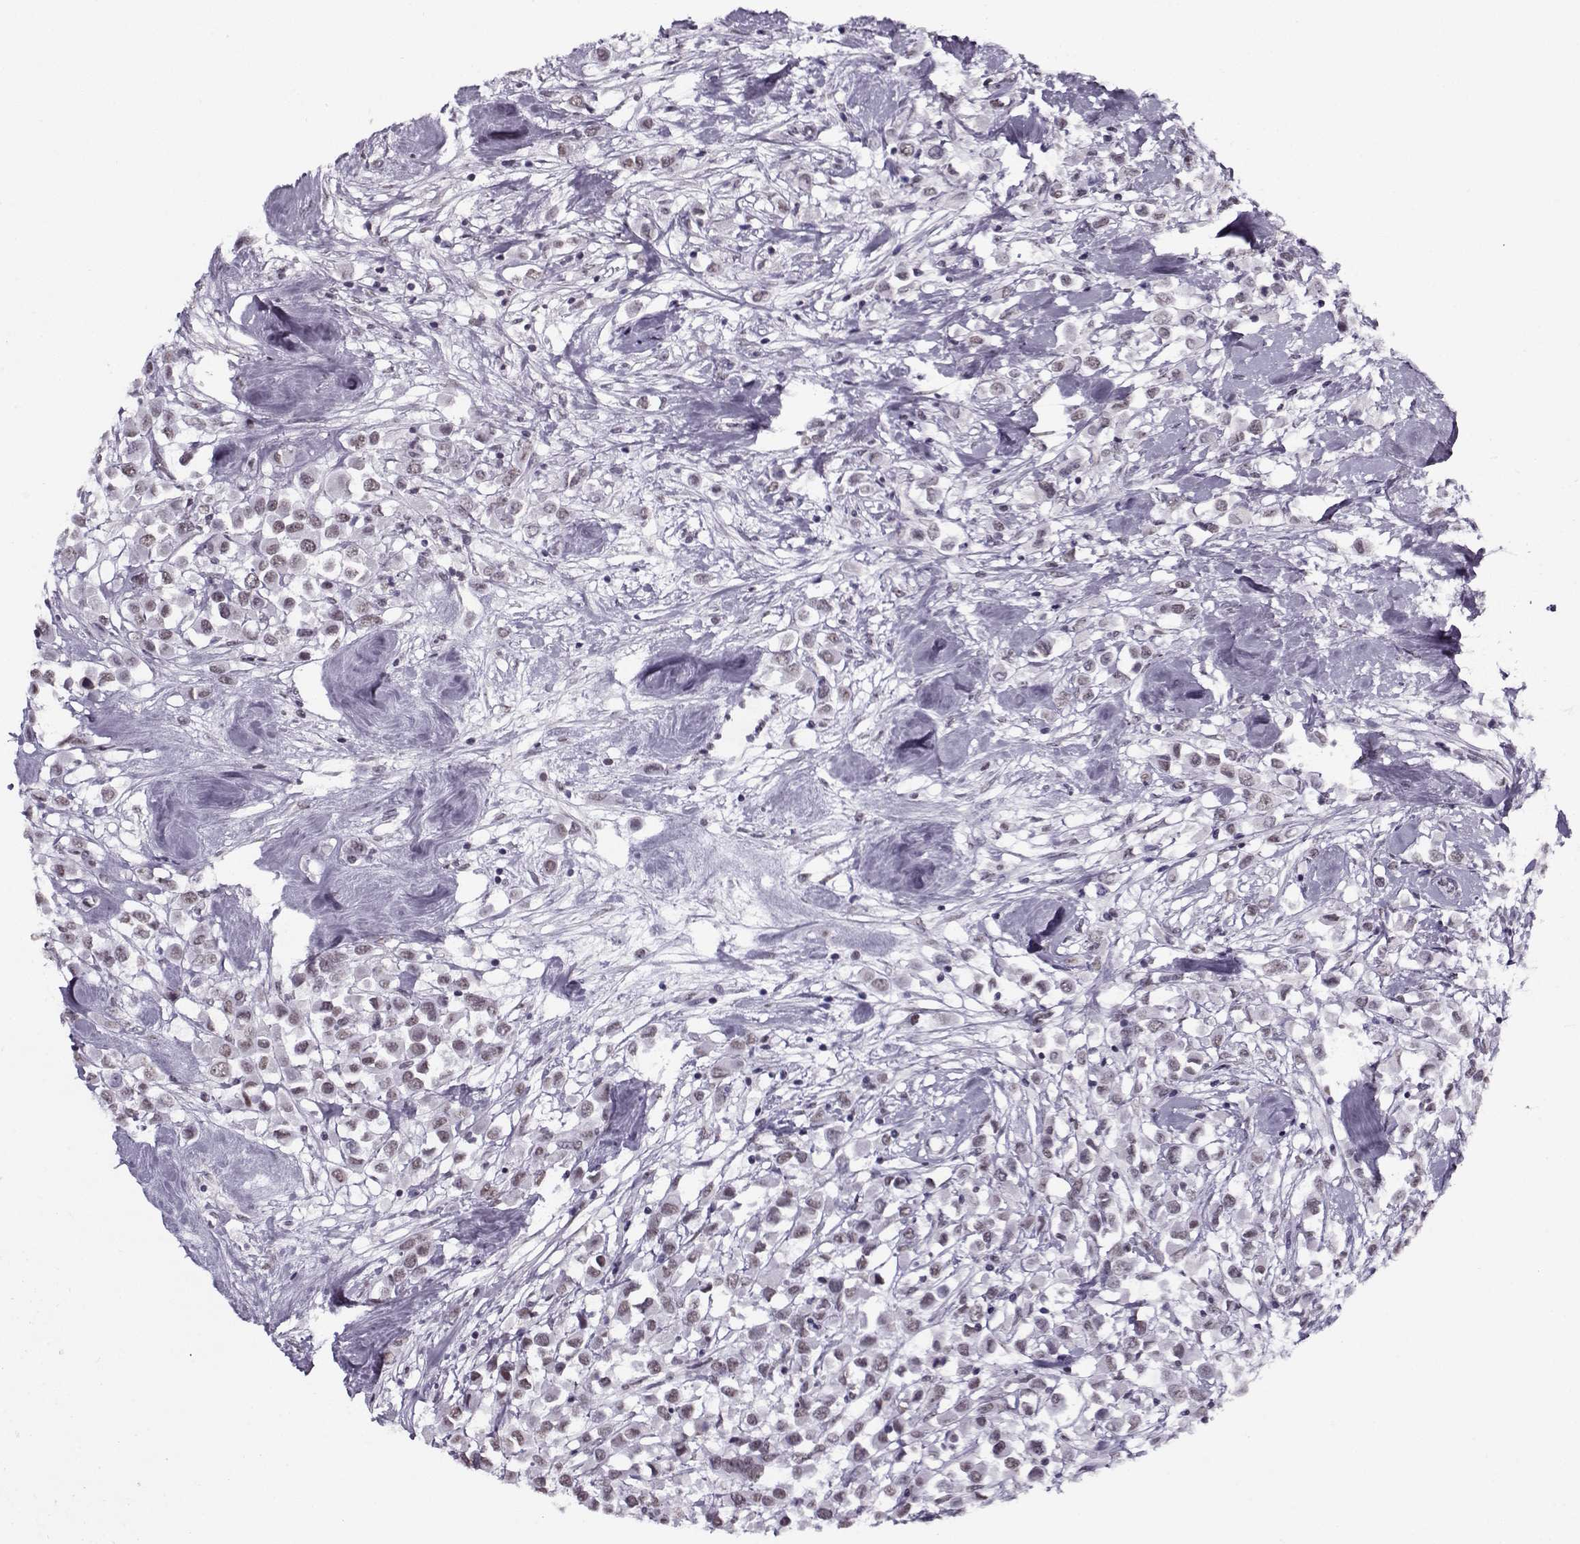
{"staining": {"intensity": "weak", "quantity": "<25%", "location": "nuclear"}, "tissue": "breast cancer", "cell_type": "Tumor cells", "image_type": "cancer", "snomed": [{"axis": "morphology", "description": "Duct carcinoma"}, {"axis": "topography", "description": "Breast"}], "caption": "Immunohistochemical staining of breast cancer (intraductal carcinoma) reveals no significant positivity in tumor cells.", "gene": "PRMT8", "patient": {"sex": "female", "age": 61}}